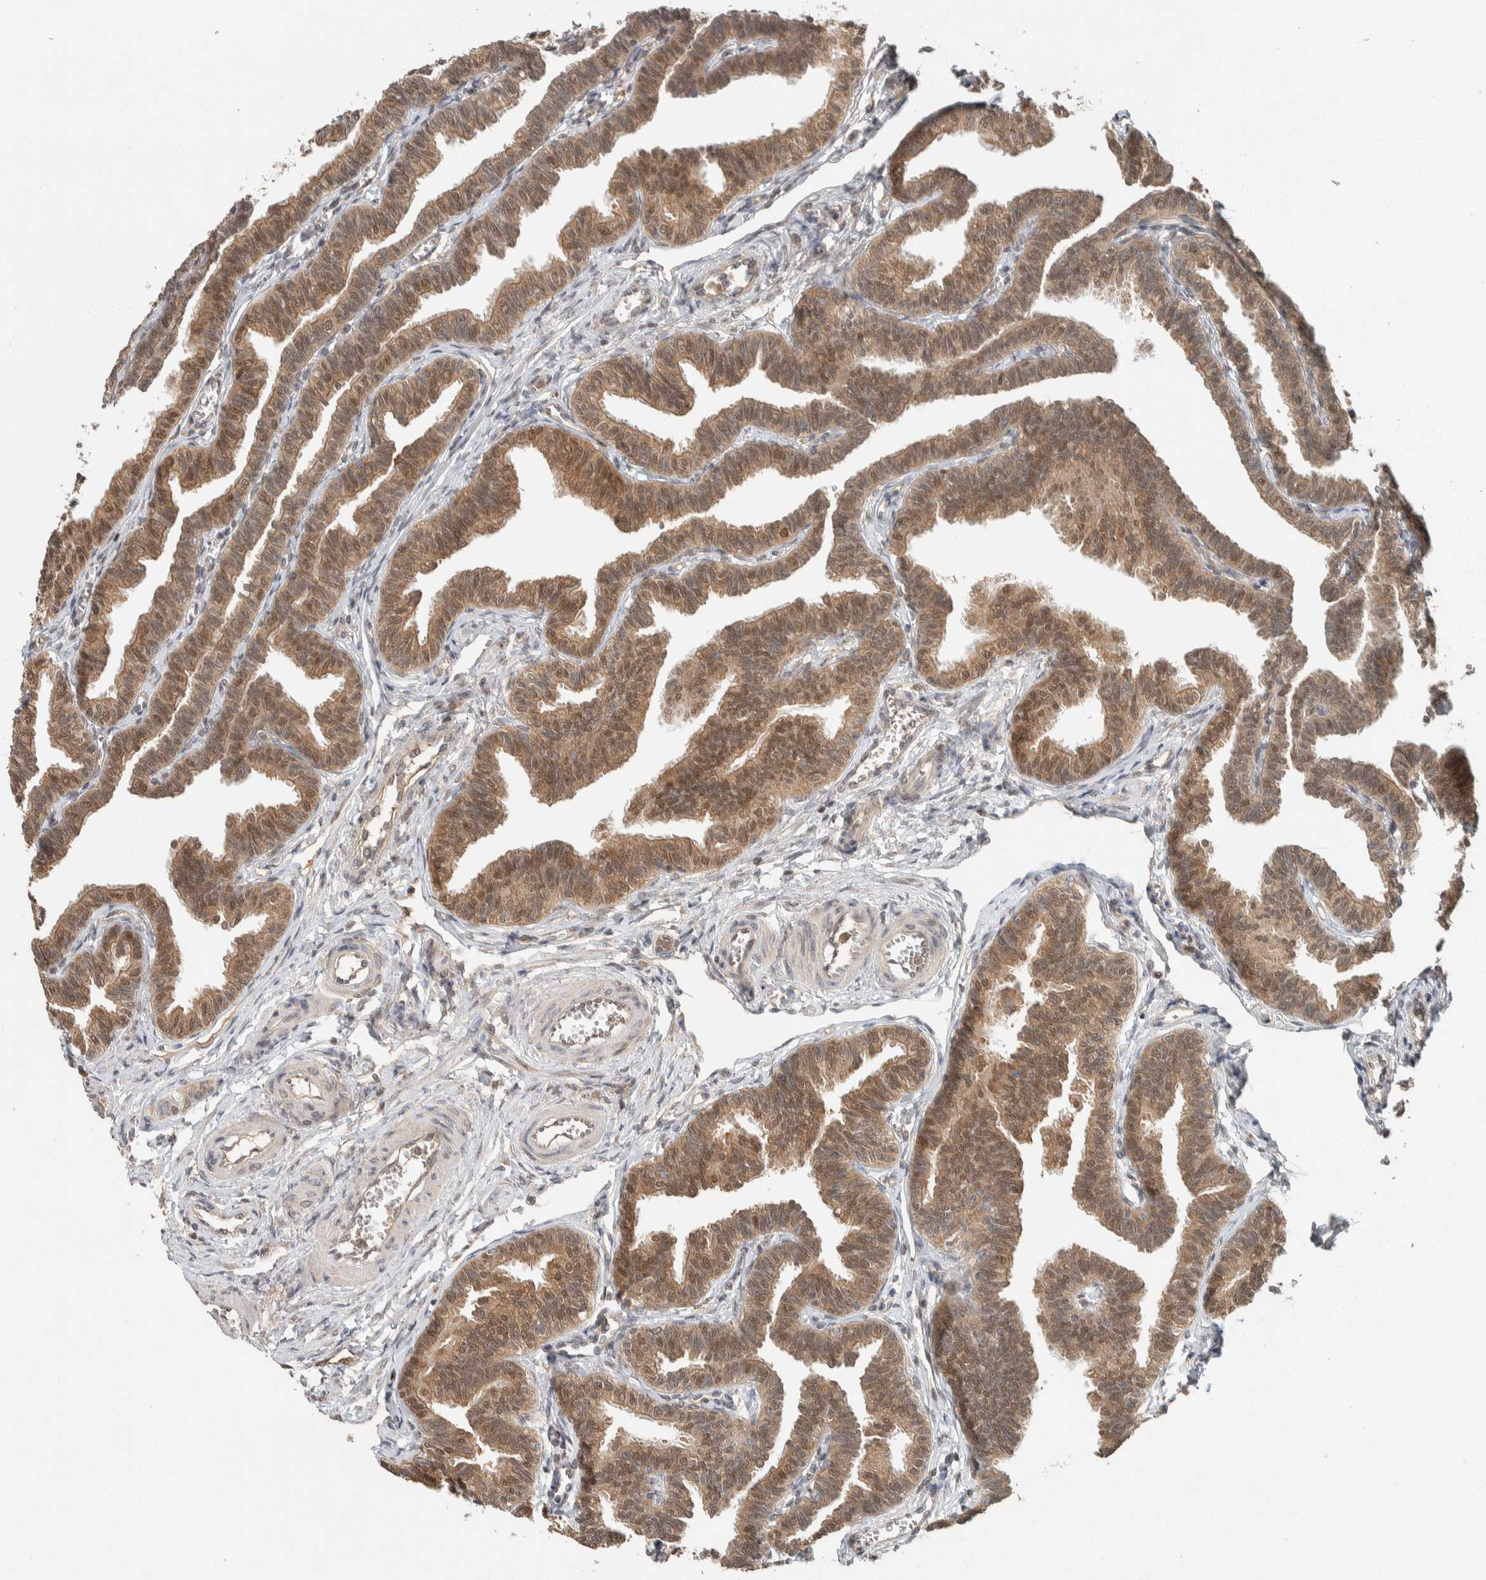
{"staining": {"intensity": "moderate", "quantity": ">75%", "location": "cytoplasmic/membranous,nuclear"}, "tissue": "fallopian tube", "cell_type": "Glandular cells", "image_type": "normal", "snomed": [{"axis": "morphology", "description": "Normal tissue, NOS"}, {"axis": "topography", "description": "Fallopian tube"}, {"axis": "topography", "description": "Ovary"}], "caption": "Fallopian tube stained for a protein displays moderate cytoplasmic/membranous,nuclear positivity in glandular cells. Using DAB (brown) and hematoxylin (blue) stains, captured at high magnification using brightfield microscopy.", "gene": "ZNF567", "patient": {"sex": "female", "age": 23}}